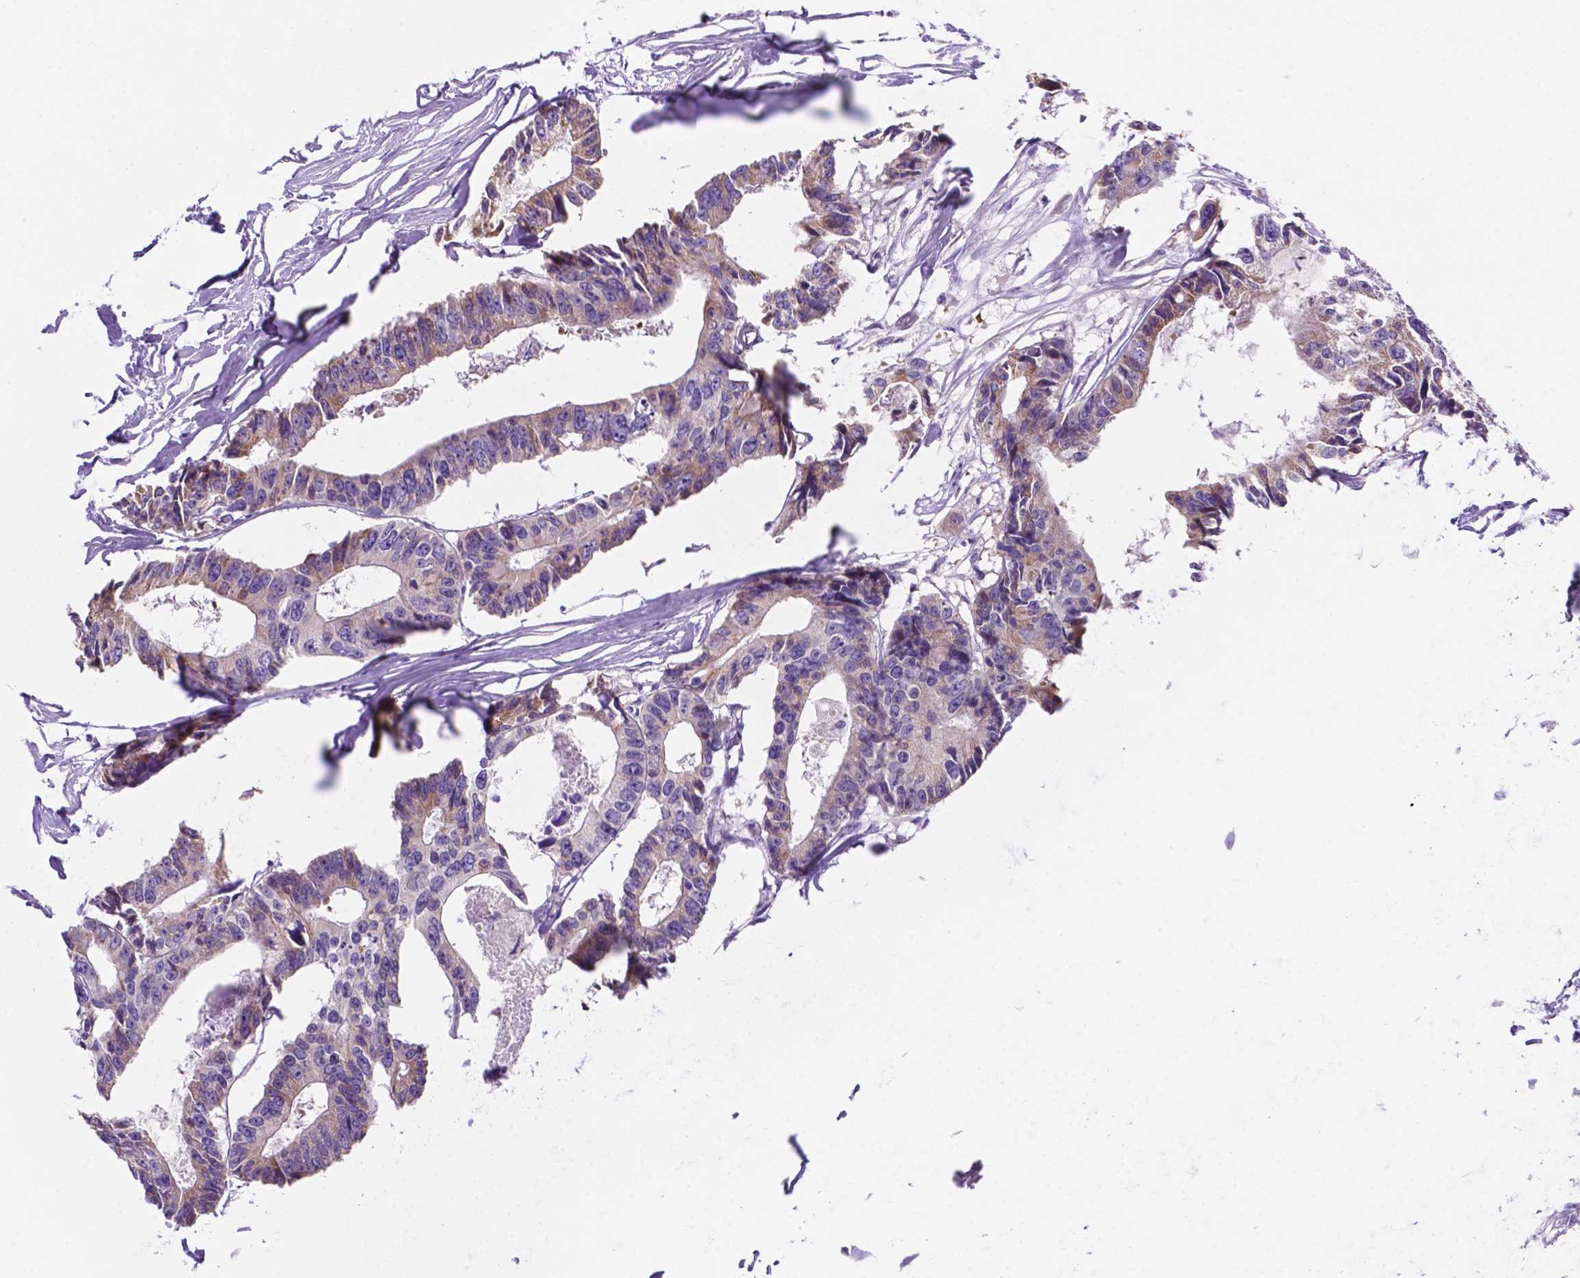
{"staining": {"intensity": "weak", "quantity": "<25%", "location": "cytoplasmic/membranous"}, "tissue": "colorectal cancer", "cell_type": "Tumor cells", "image_type": "cancer", "snomed": [{"axis": "morphology", "description": "Adenocarcinoma, NOS"}, {"axis": "topography", "description": "Rectum"}], "caption": "A histopathology image of colorectal cancer (adenocarcinoma) stained for a protein exhibits no brown staining in tumor cells.", "gene": "CEACAM7", "patient": {"sex": "male", "age": 57}}